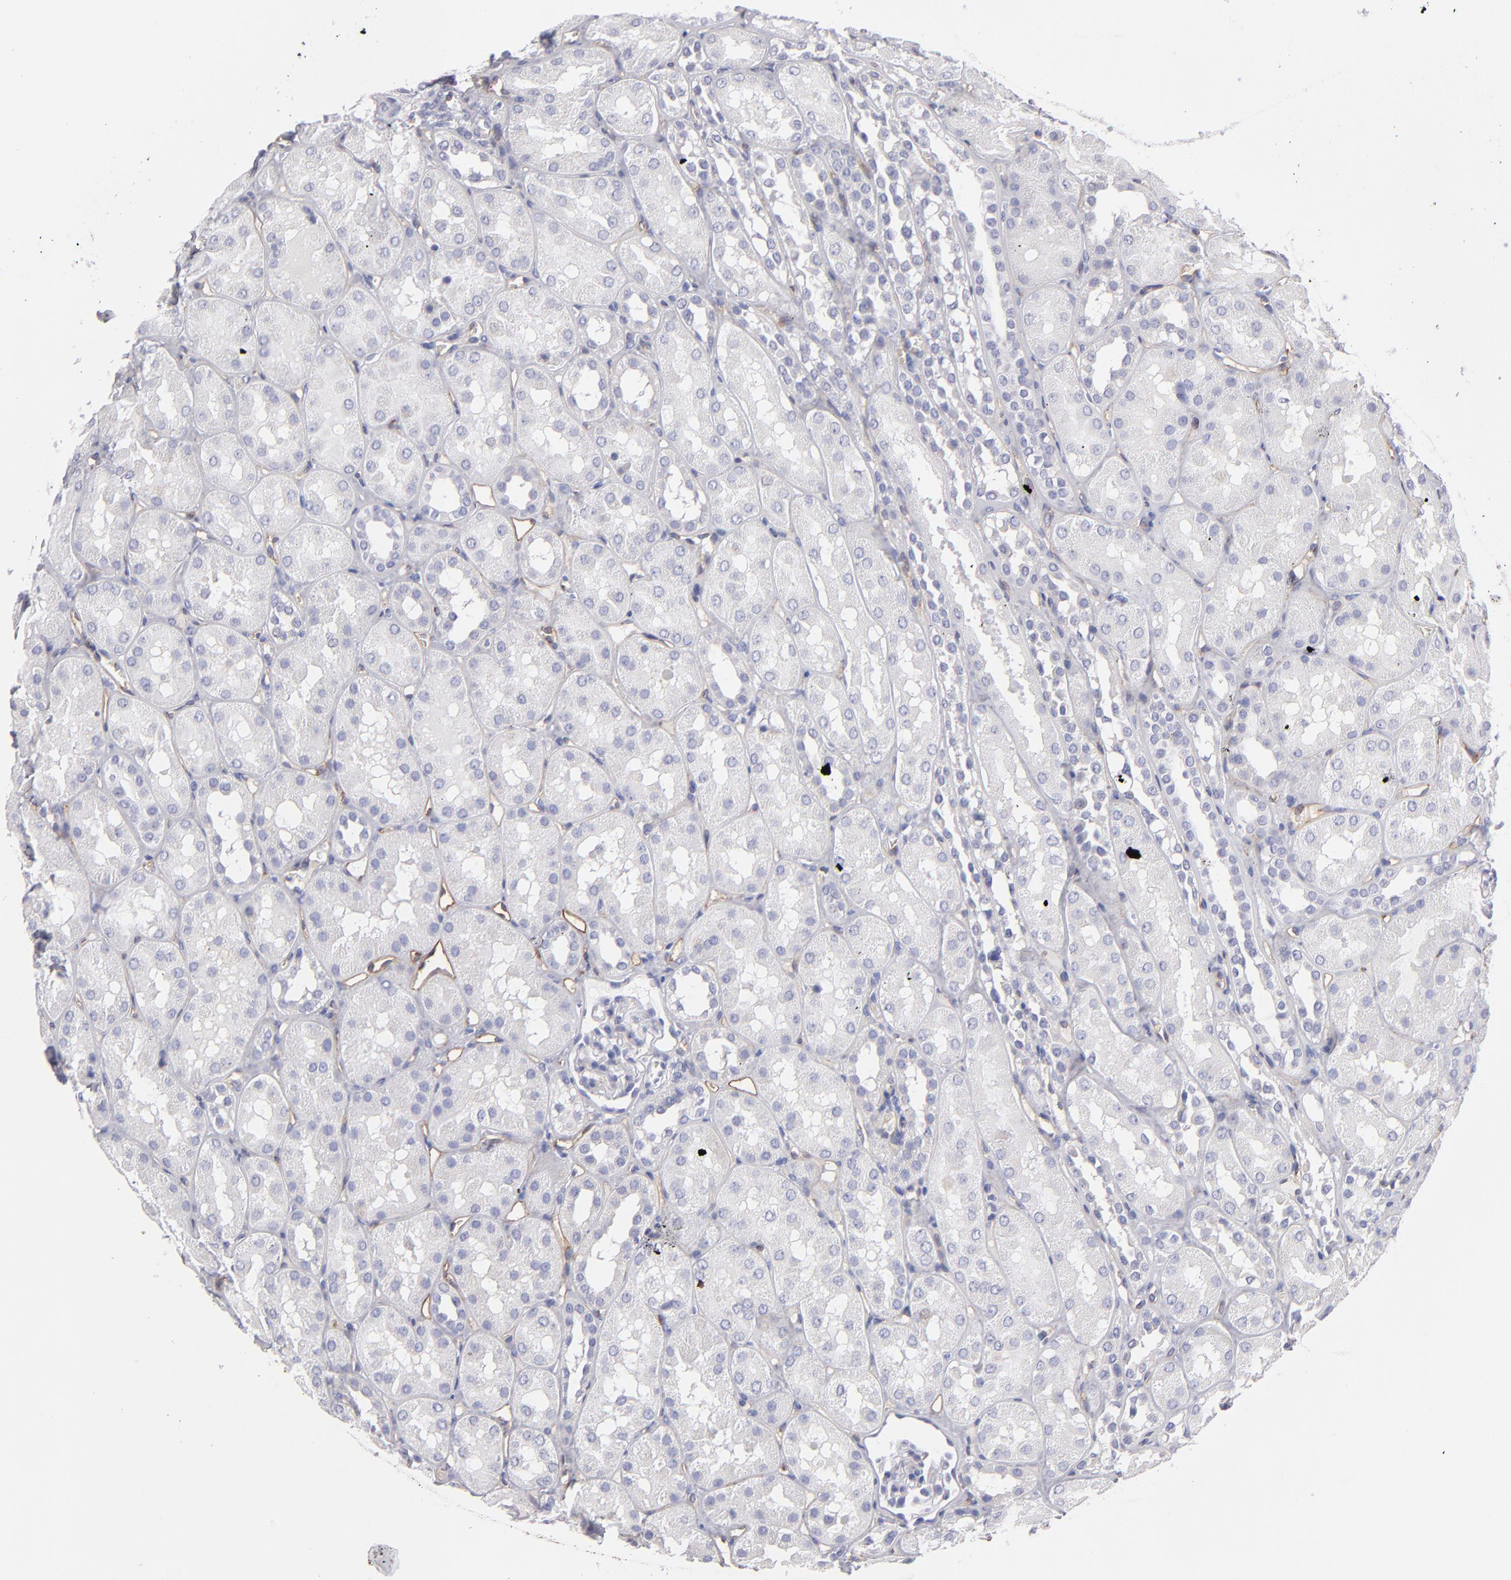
{"staining": {"intensity": "negative", "quantity": "none", "location": "none"}, "tissue": "kidney", "cell_type": "Cells in glomeruli", "image_type": "normal", "snomed": [{"axis": "morphology", "description": "Normal tissue, NOS"}, {"axis": "topography", "description": "Kidney"}], "caption": "Protein analysis of unremarkable kidney exhibits no significant staining in cells in glomeruli.", "gene": "PLVAP", "patient": {"sex": "male", "age": 16}}